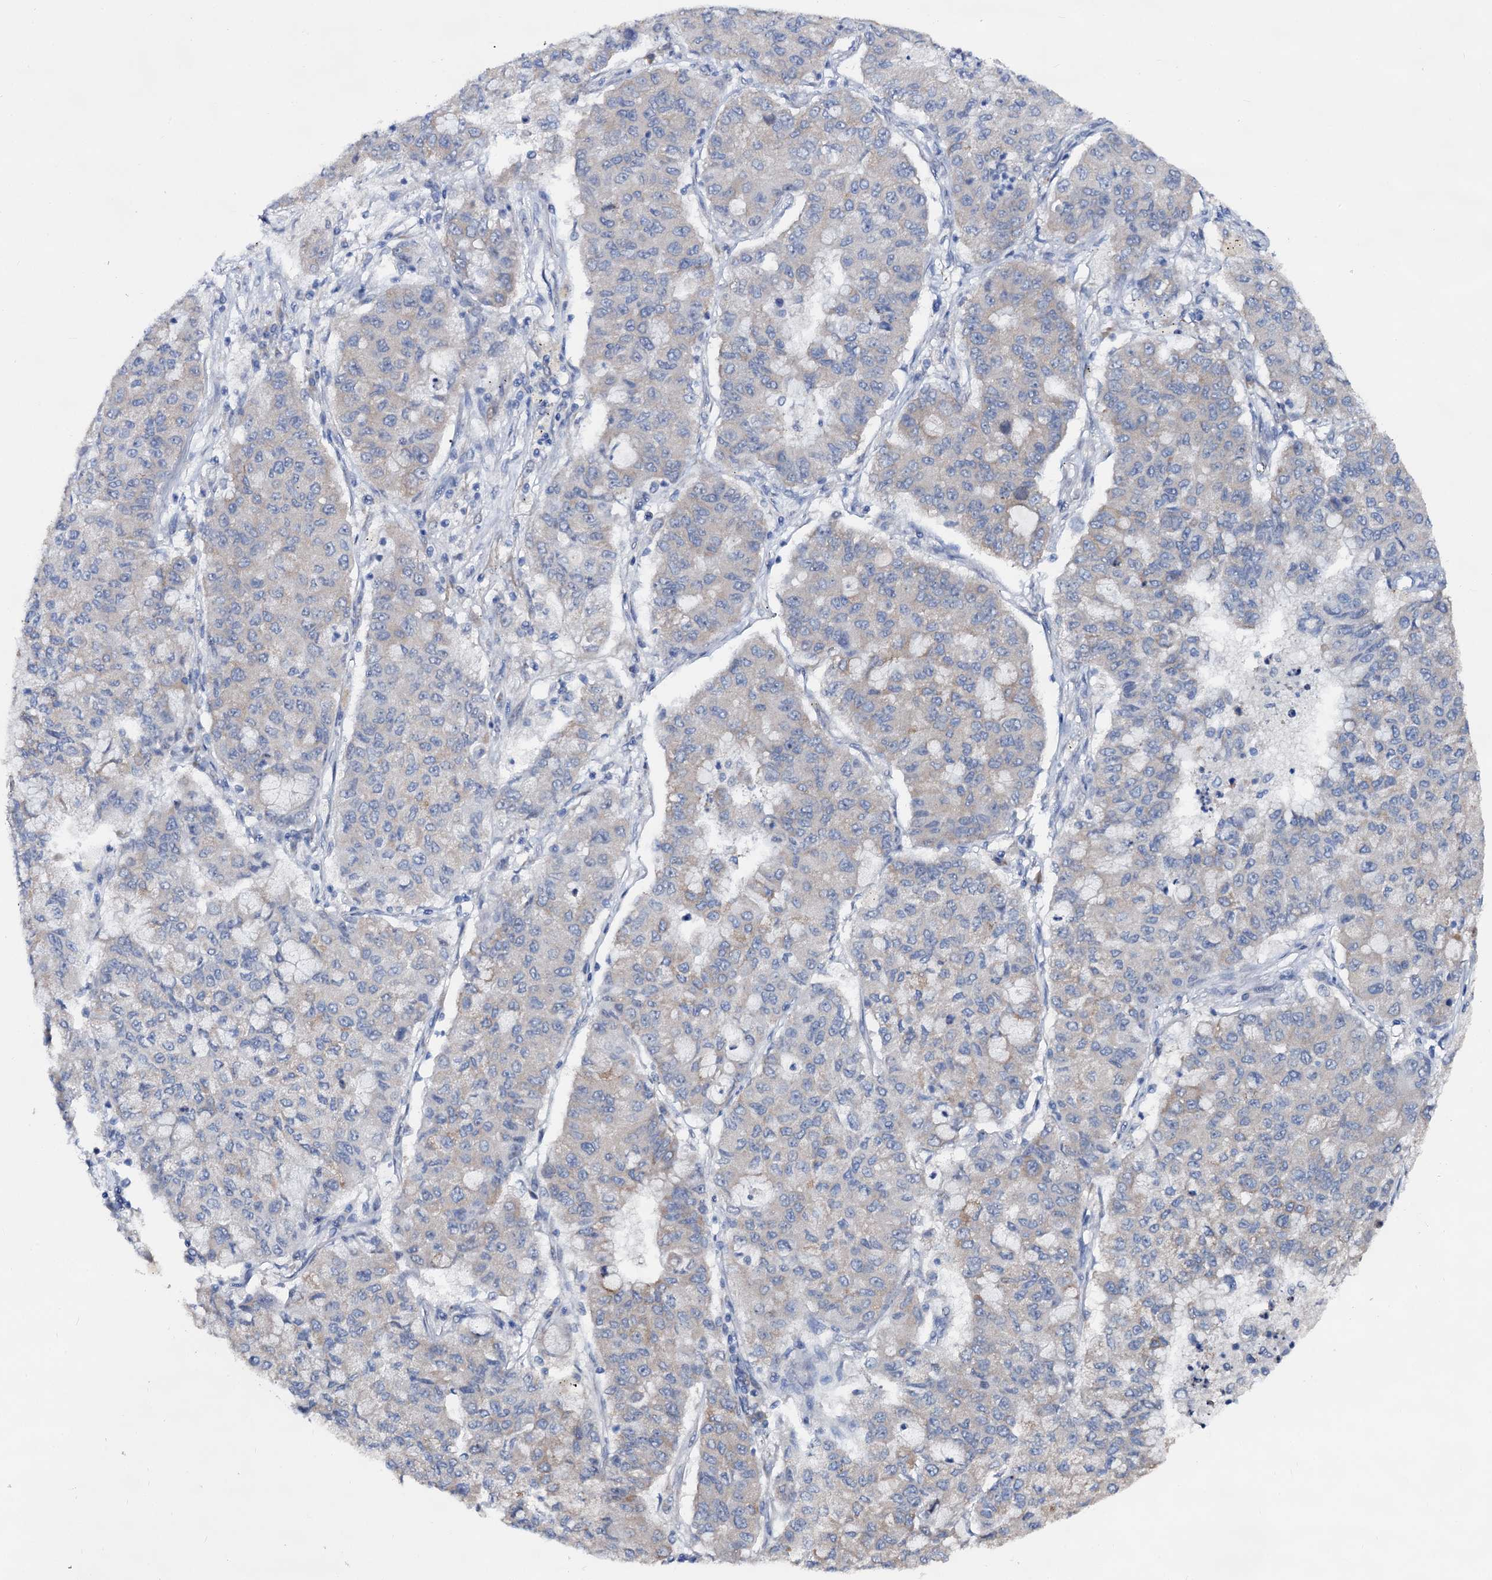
{"staining": {"intensity": "weak", "quantity": "<25%", "location": "cytoplasmic/membranous"}, "tissue": "lung cancer", "cell_type": "Tumor cells", "image_type": "cancer", "snomed": [{"axis": "morphology", "description": "Squamous cell carcinoma, NOS"}, {"axis": "topography", "description": "Lung"}], "caption": "This is an immunohistochemistry (IHC) photomicrograph of human lung cancer. There is no positivity in tumor cells.", "gene": "CAPRIN2", "patient": {"sex": "male", "age": 74}}